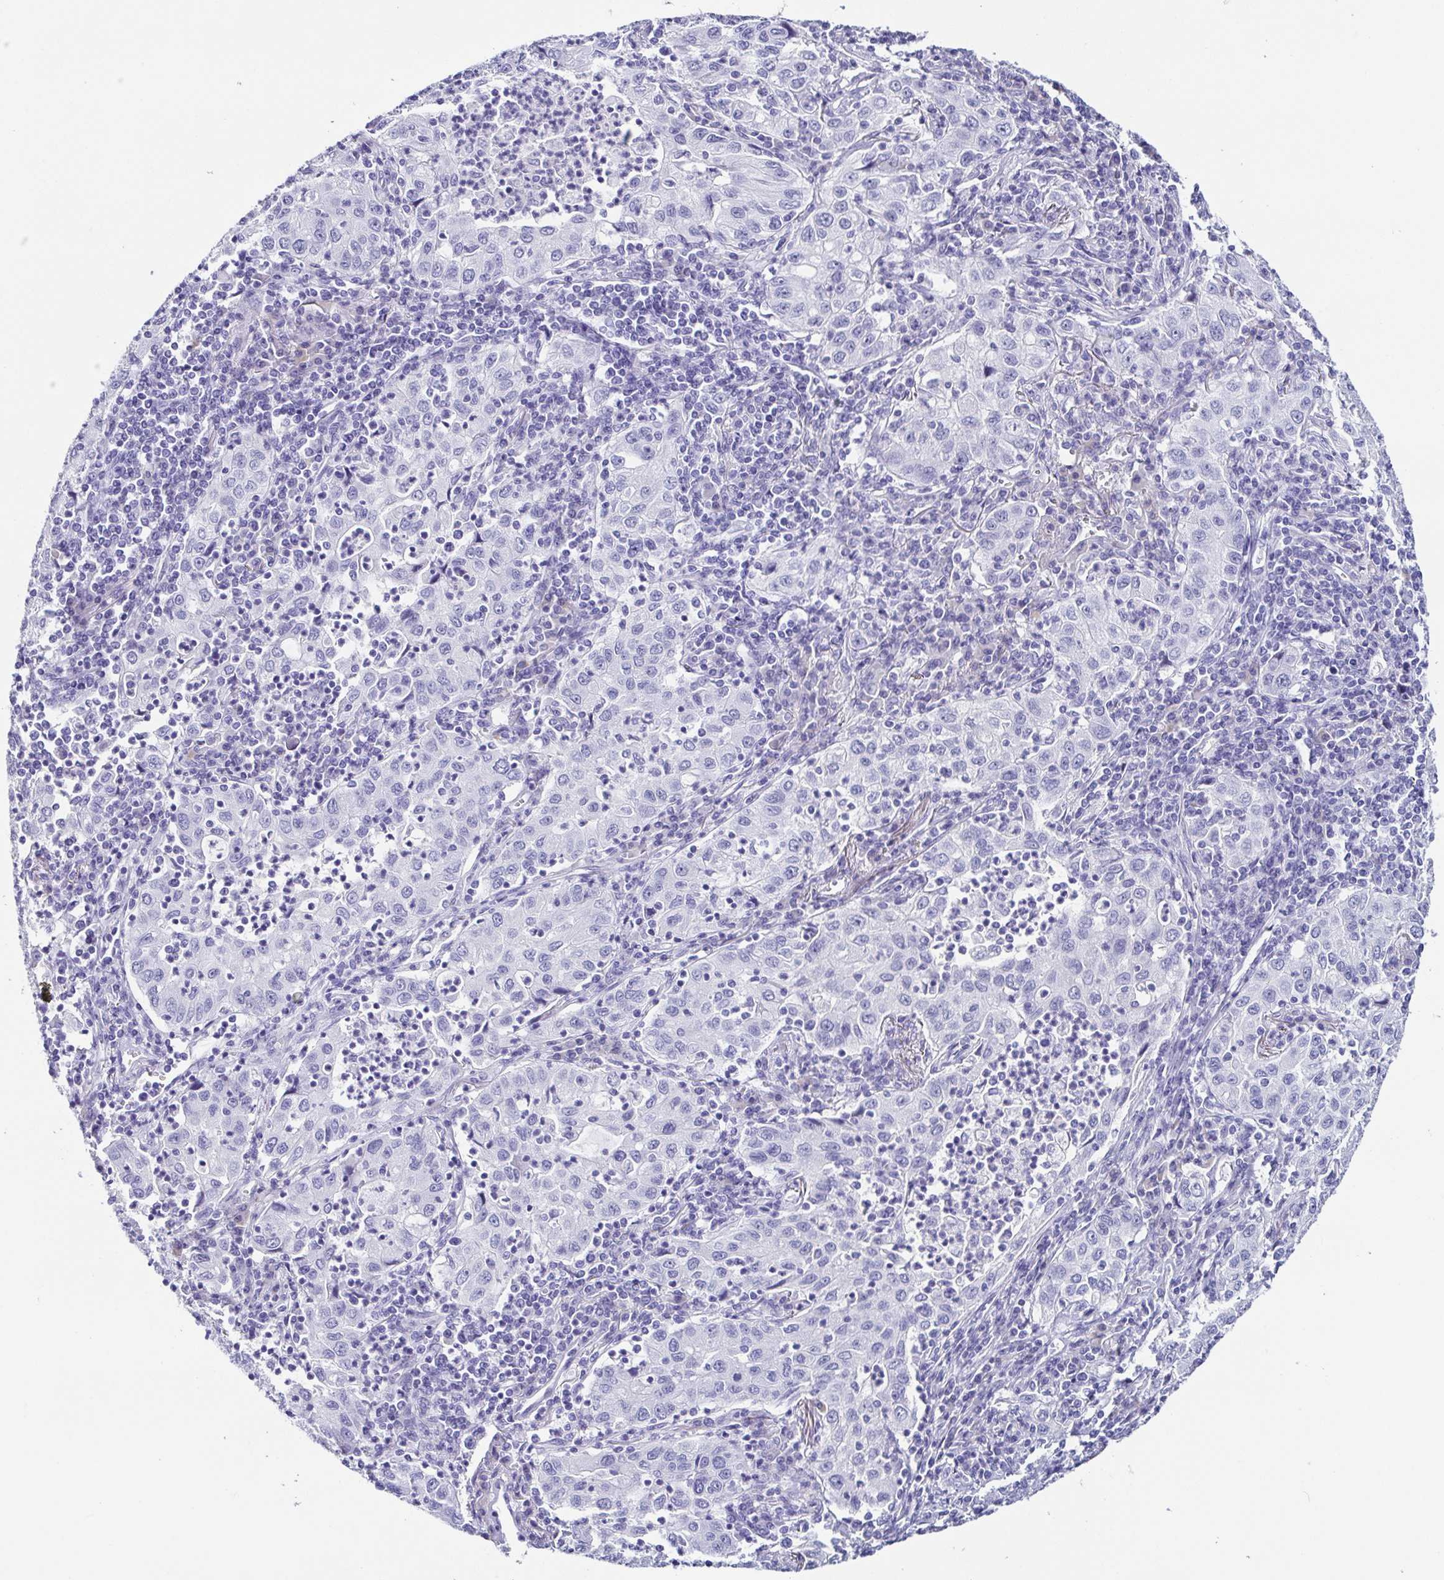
{"staining": {"intensity": "negative", "quantity": "none", "location": "none"}, "tissue": "lung cancer", "cell_type": "Tumor cells", "image_type": "cancer", "snomed": [{"axis": "morphology", "description": "Squamous cell carcinoma, NOS"}, {"axis": "topography", "description": "Lung"}], "caption": "High power microscopy micrograph of an immunohistochemistry (IHC) micrograph of squamous cell carcinoma (lung), revealing no significant expression in tumor cells.", "gene": "TNNT2", "patient": {"sex": "male", "age": 71}}